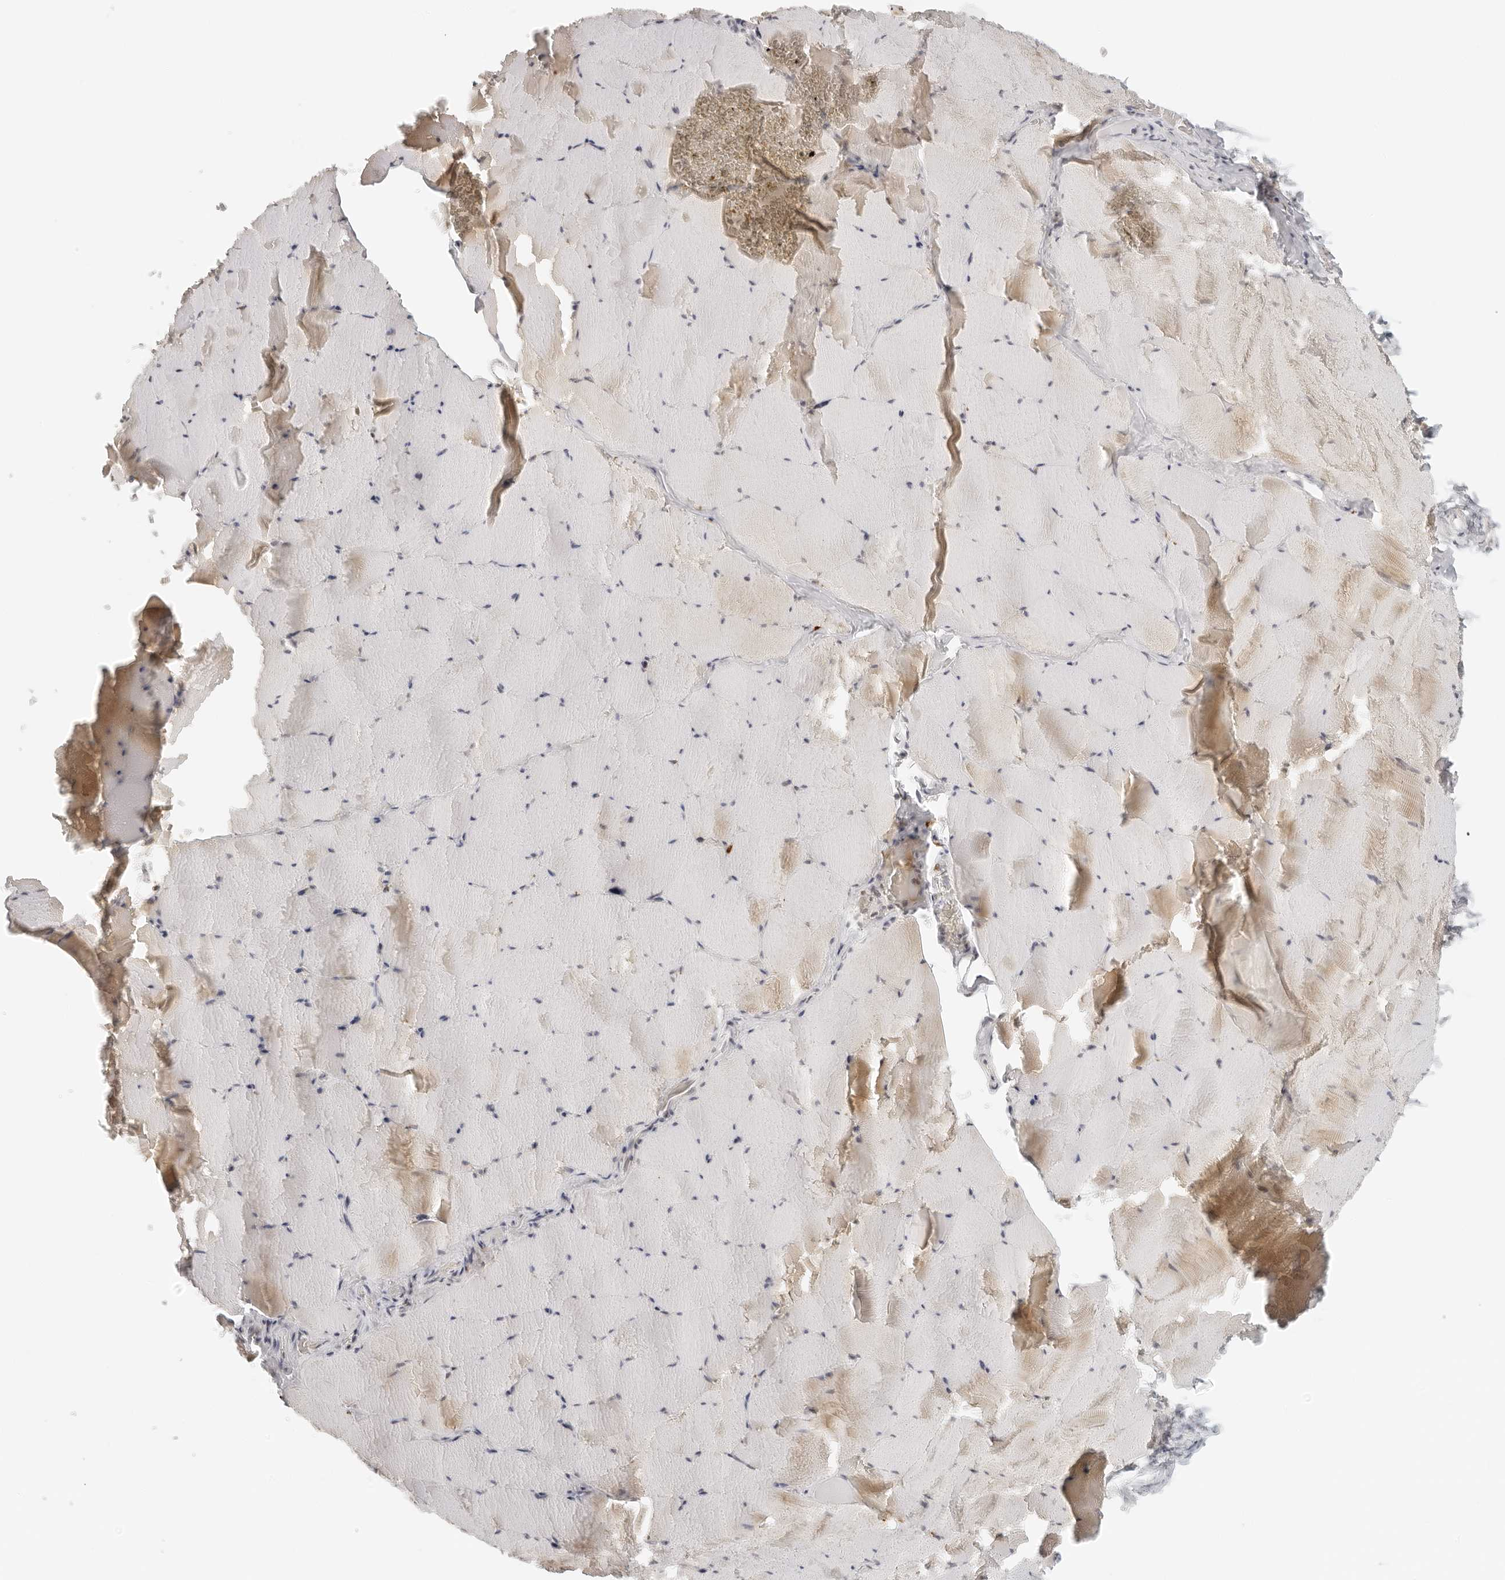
{"staining": {"intensity": "moderate", "quantity": "<25%", "location": "cytoplasmic/membranous"}, "tissue": "skeletal muscle", "cell_type": "Myocytes", "image_type": "normal", "snomed": [{"axis": "morphology", "description": "Normal tissue, NOS"}, {"axis": "topography", "description": "Skeletal muscle"}], "caption": "Skeletal muscle stained with immunohistochemistry (IHC) displays moderate cytoplasmic/membranous staining in approximately <25% of myocytes. (DAB (3,3'-diaminobenzidine) = brown stain, brightfield microscopy at high magnification).", "gene": "ZNF678", "patient": {"sex": "male", "age": 62}}